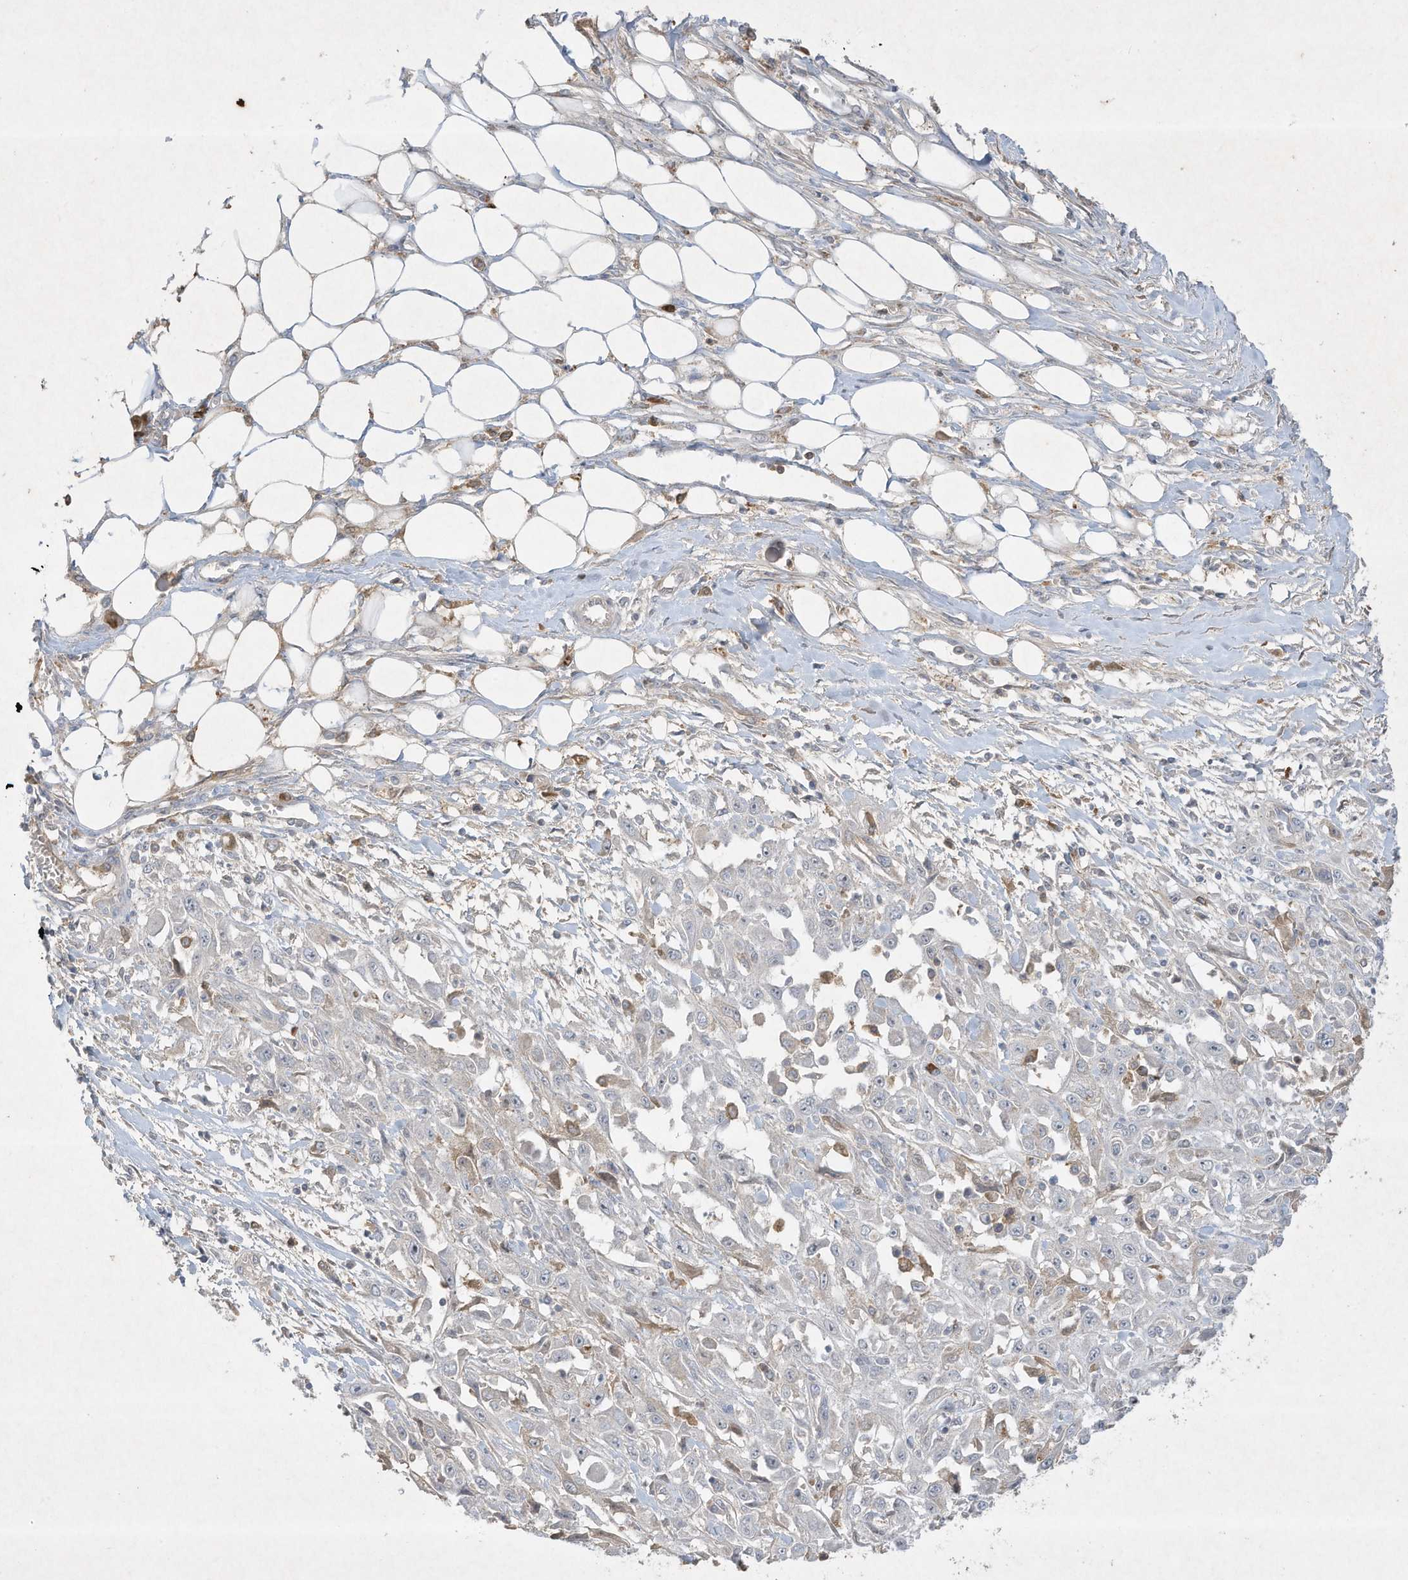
{"staining": {"intensity": "negative", "quantity": "none", "location": "none"}, "tissue": "skin cancer", "cell_type": "Tumor cells", "image_type": "cancer", "snomed": [{"axis": "morphology", "description": "Squamous cell carcinoma, NOS"}, {"axis": "morphology", "description": "Squamous cell carcinoma, metastatic, NOS"}, {"axis": "topography", "description": "Skin"}, {"axis": "topography", "description": "Lymph node"}], "caption": "Protein analysis of skin cancer reveals no significant positivity in tumor cells.", "gene": "FETUB", "patient": {"sex": "male", "age": 75}}